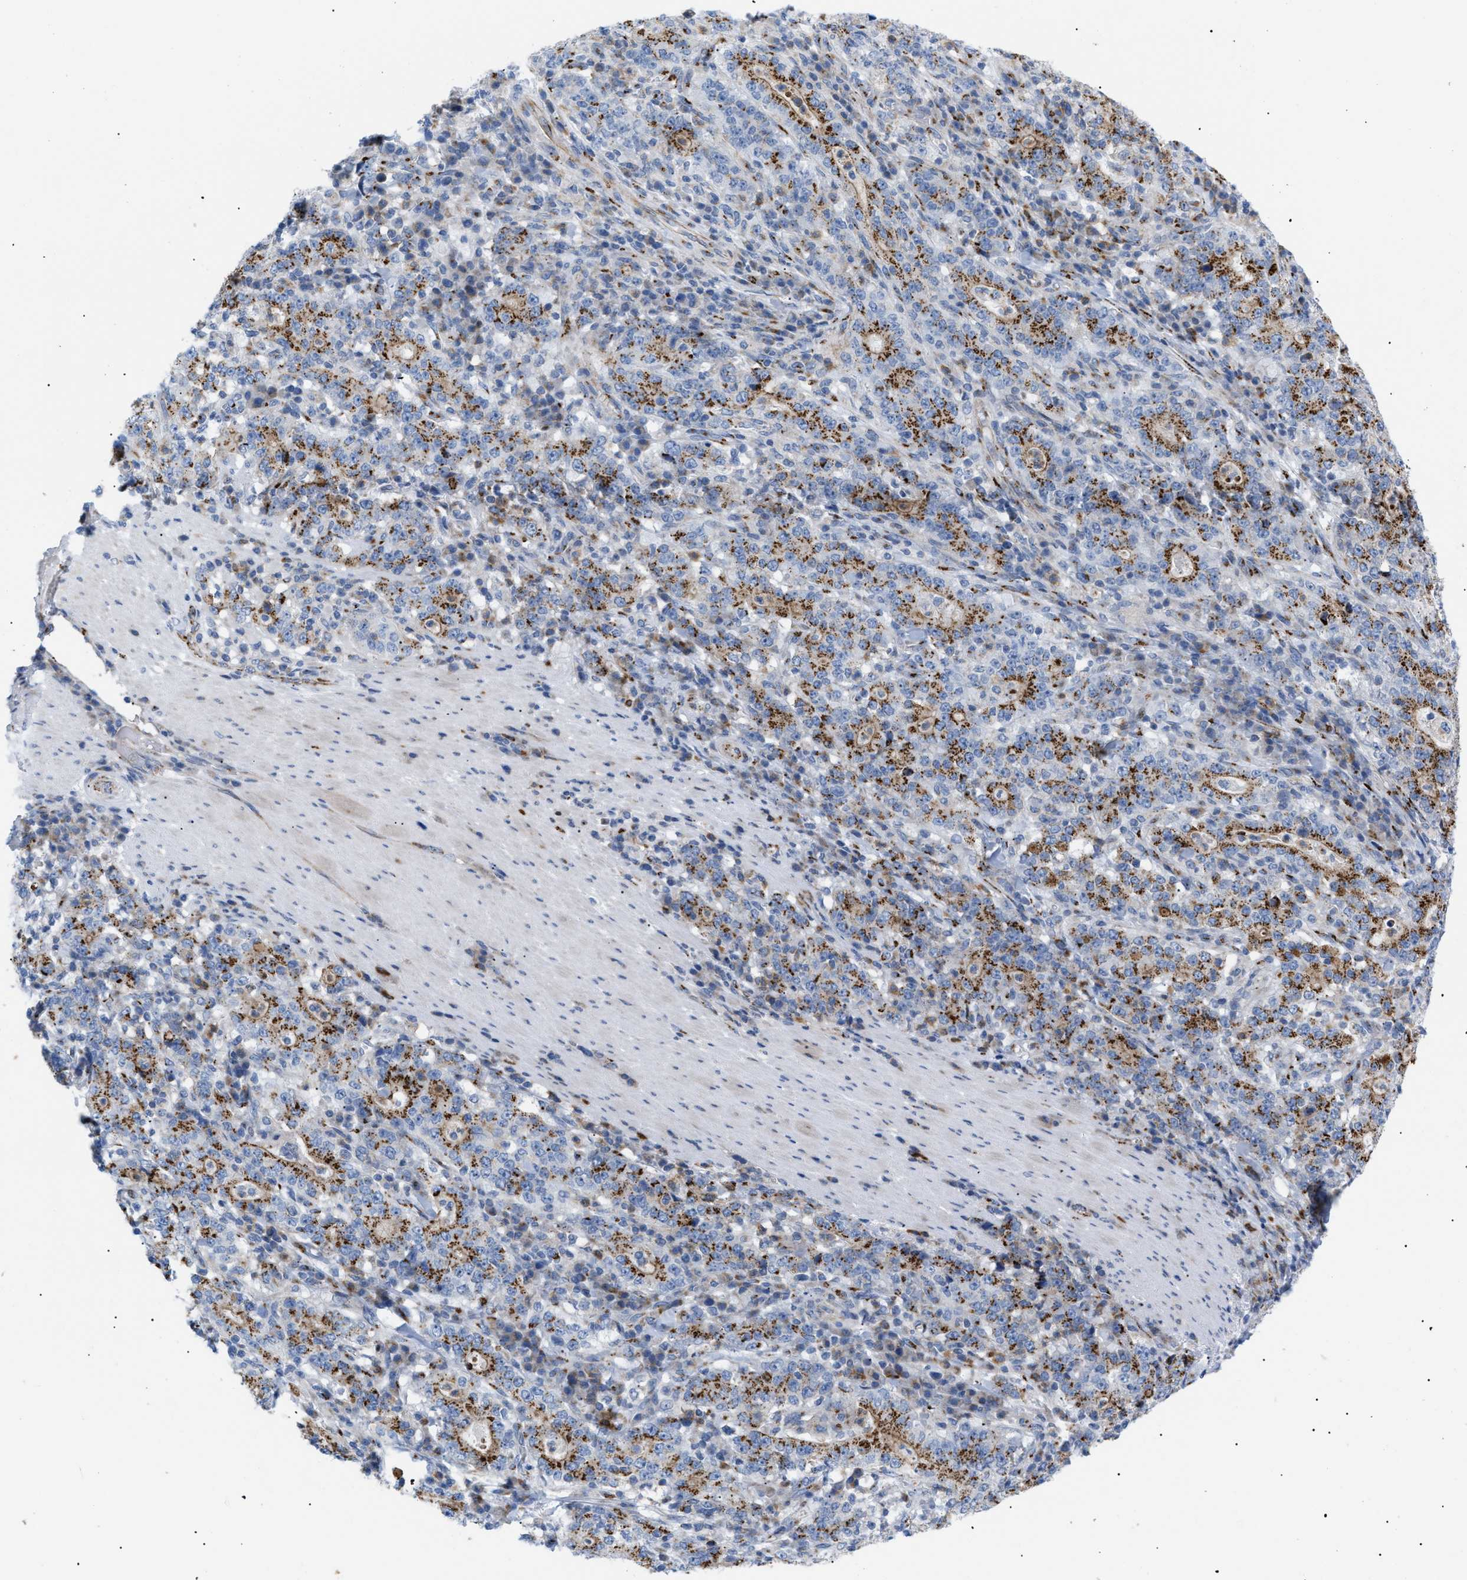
{"staining": {"intensity": "moderate", "quantity": ">75%", "location": "cytoplasmic/membranous"}, "tissue": "stomach cancer", "cell_type": "Tumor cells", "image_type": "cancer", "snomed": [{"axis": "morphology", "description": "Normal tissue, NOS"}, {"axis": "morphology", "description": "Adenocarcinoma, NOS"}, {"axis": "topography", "description": "Stomach, upper"}, {"axis": "topography", "description": "Stomach"}], "caption": "A brown stain highlights moderate cytoplasmic/membranous expression of a protein in human stomach adenocarcinoma tumor cells. (brown staining indicates protein expression, while blue staining denotes nuclei).", "gene": "TMEM17", "patient": {"sex": "male", "age": 59}}